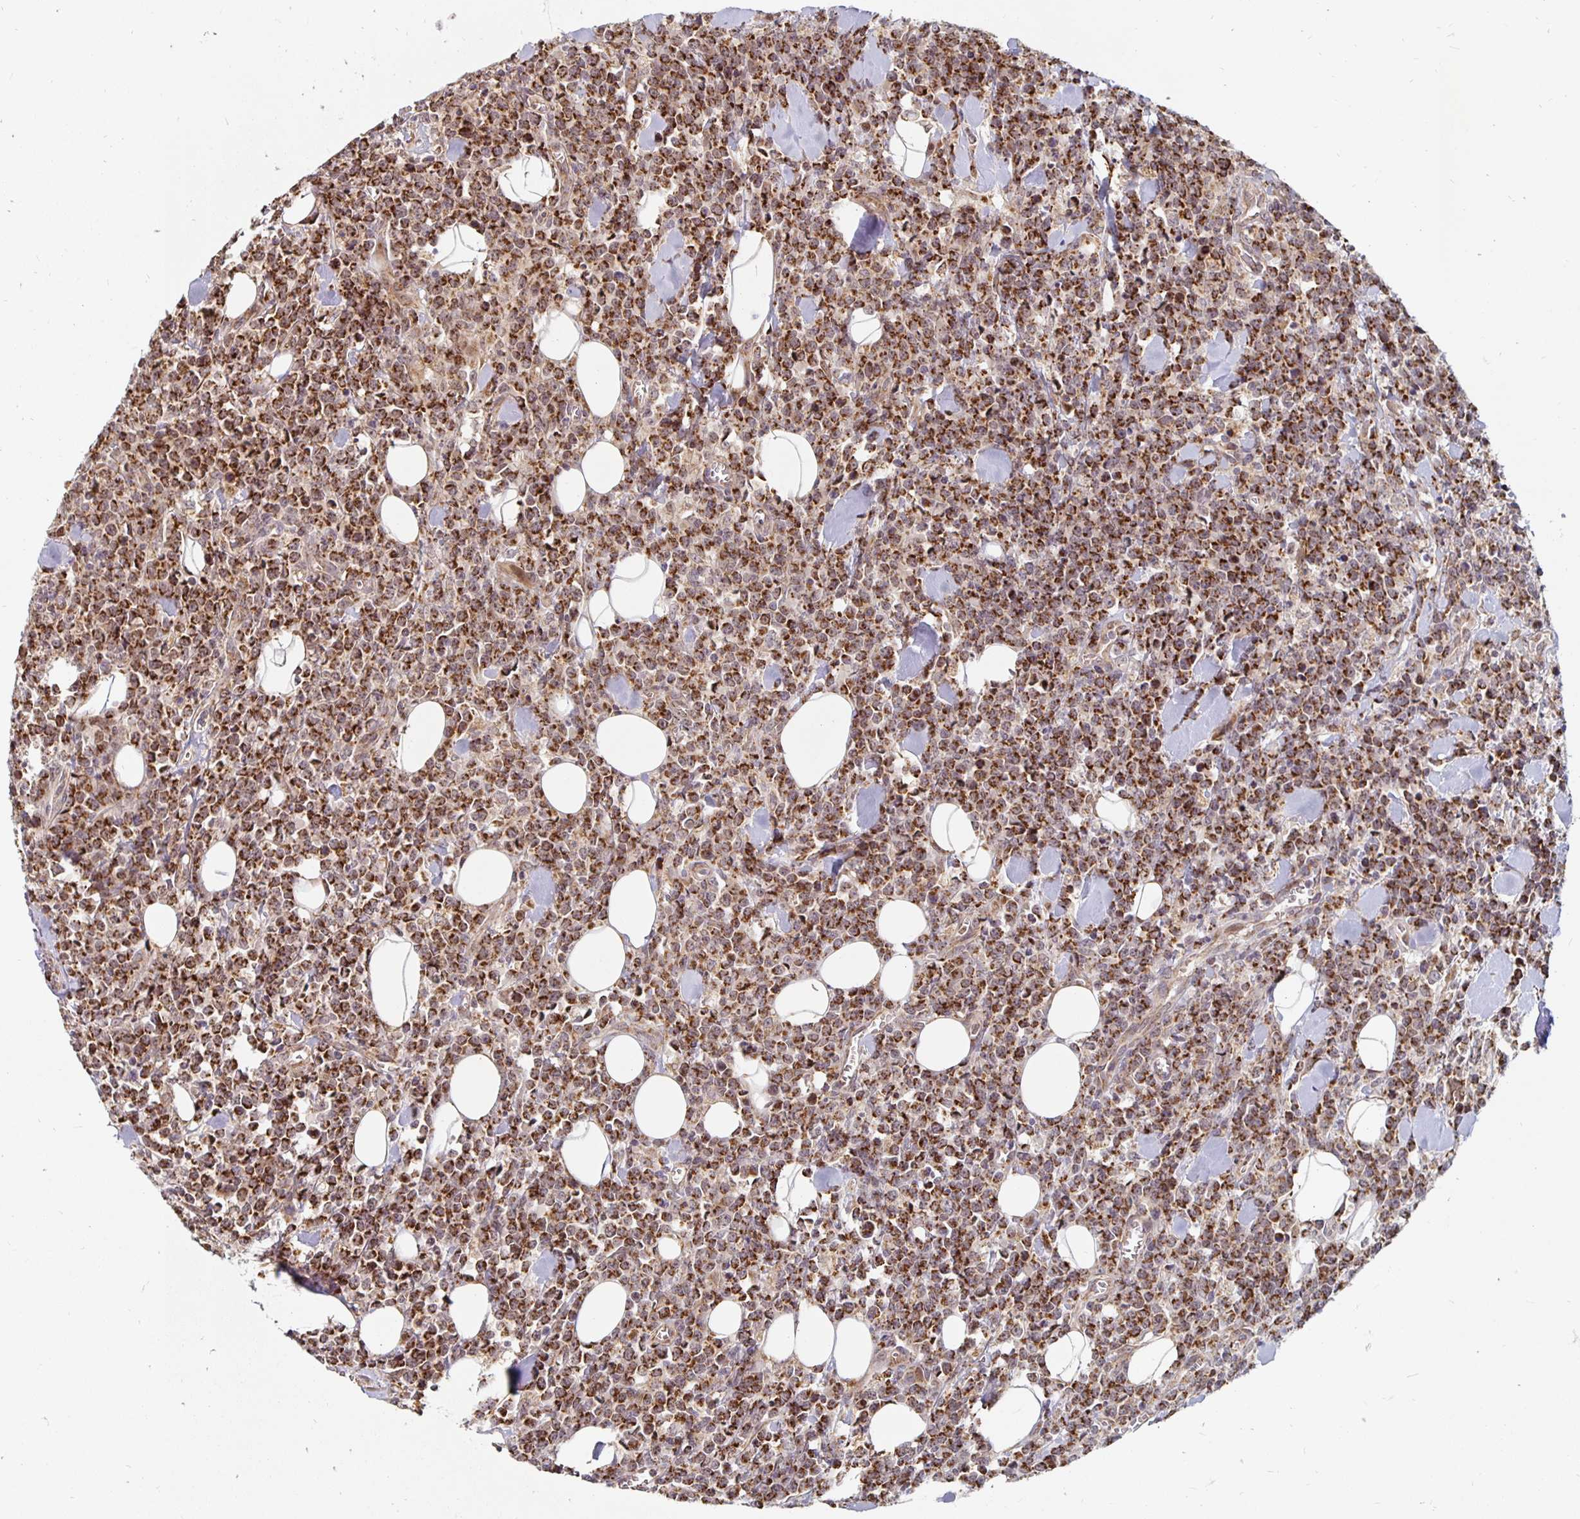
{"staining": {"intensity": "strong", "quantity": ">75%", "location": "cytoplasmic/membranous"}, "tissue": "lymphoma", "cell_type": "Tumor cells", "image_type": "cancer", "snomed": [{"axis": "morphology", "description": "Malignant lymphoma, non-Hodgkin's type, High grade"}, {"axis": "topography", "description": "Small intestine"}], "caption": "A high amount of strong cytoplasmic/membranous expression is appreciated in approximately >75% of tumor cells in lymphoma tissue. The staining was performed using DAB (3,3'-diaminobenzidine), with brown indicating positive protein expression. Nuclei are stained blue with hematoxylin.", "gene": "MRPL28", "patient": {"sex": "female", "age": 56}}